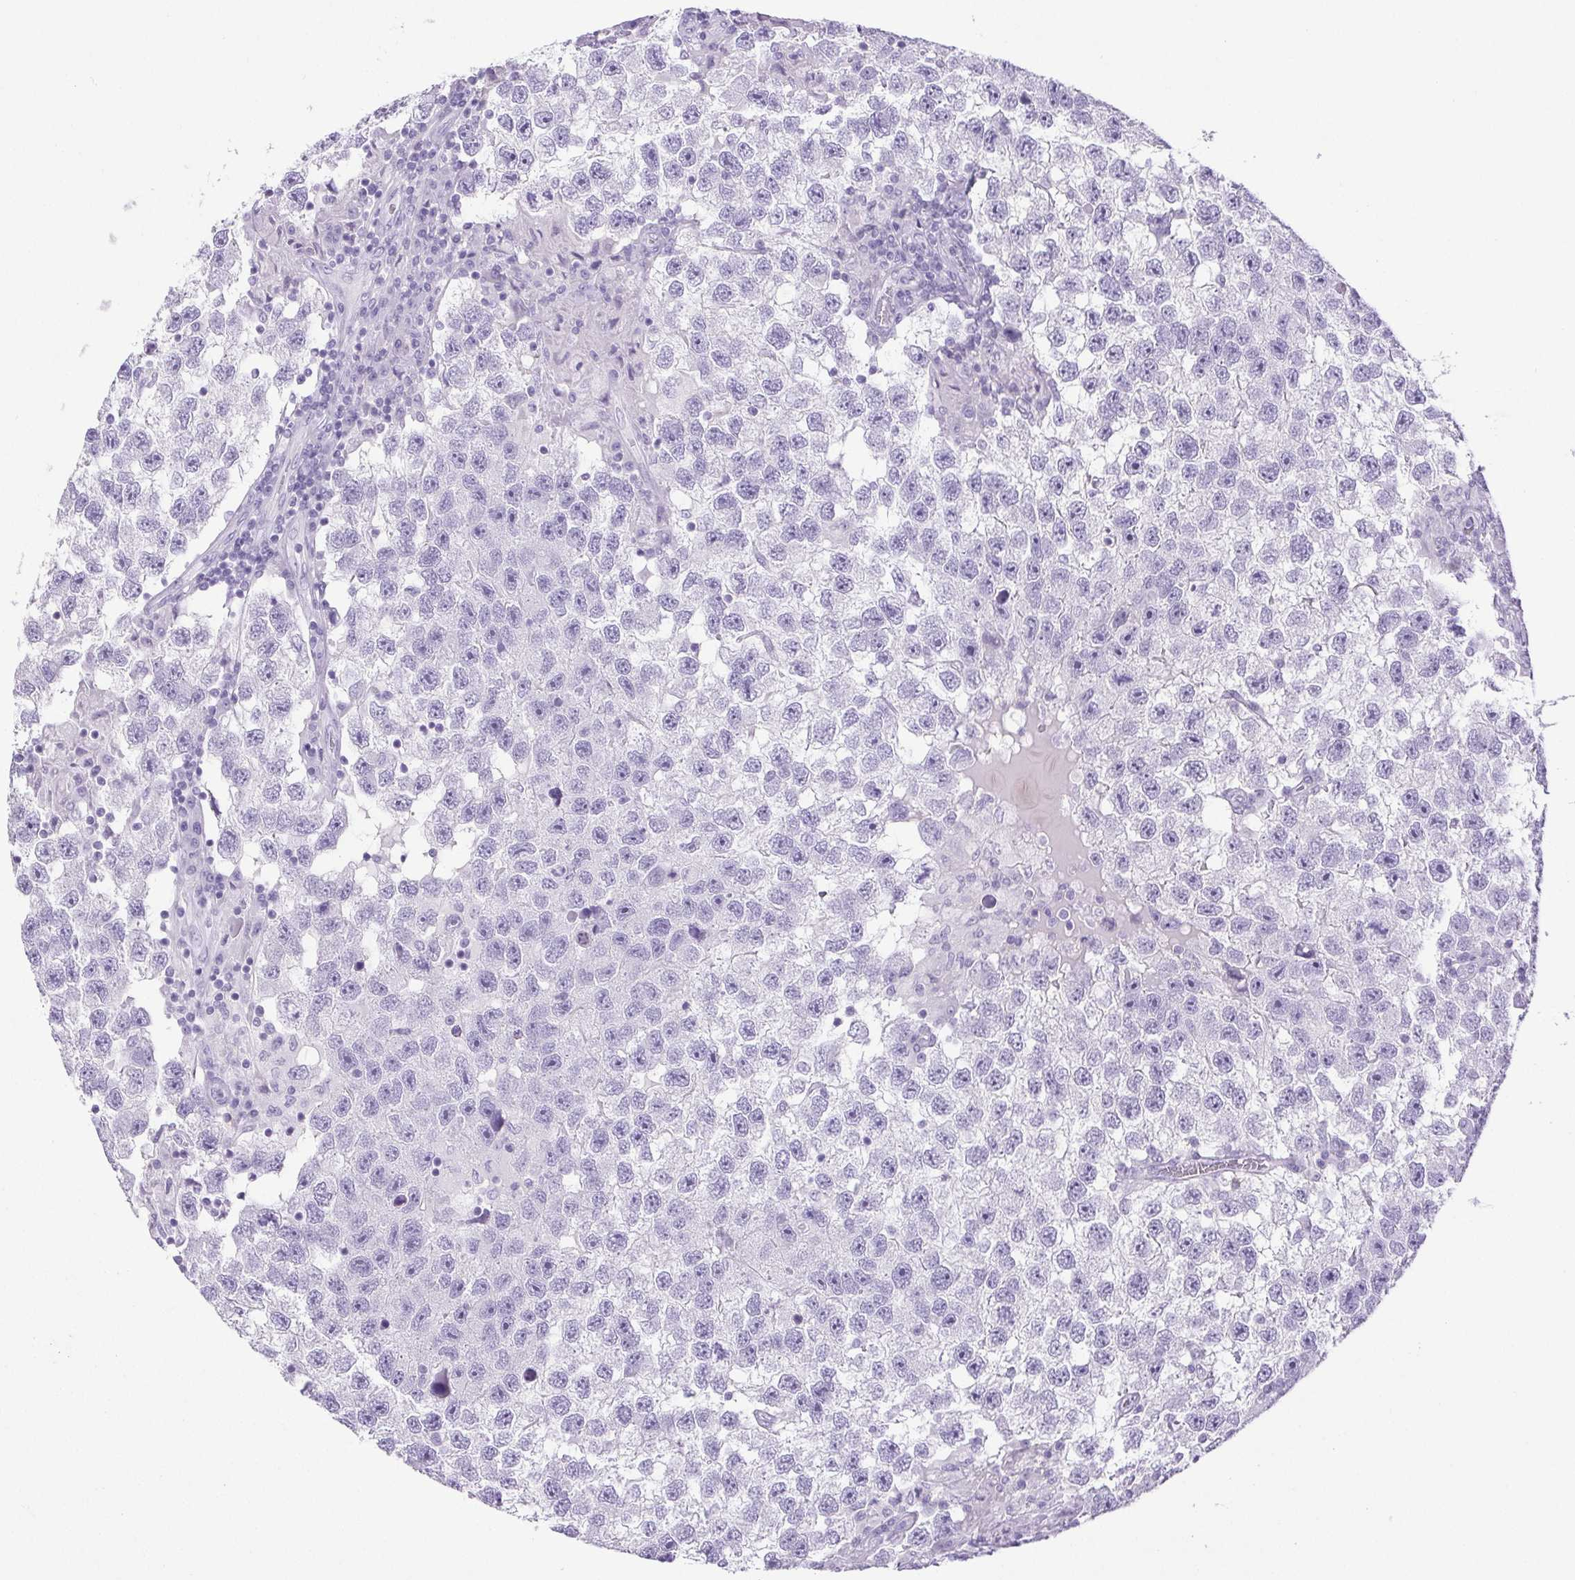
{"staining": {"intensity": "negative", "quantity": "none", "location": "none"}, "tissue": "testis cancer", "cell_type": "Tumor cells", "image_type": "cancer", "snomed": [{"axis": "morphology", "description": "Seminoma, NOS"}, {"axis": "topography", "description": "Testis"}], "caption": "Micrograph shows no protein staining in tumor cells of seminoma (testis) tissue.", "gene": "HLA-G", "patient": {"sex": "male", "age": 26}}